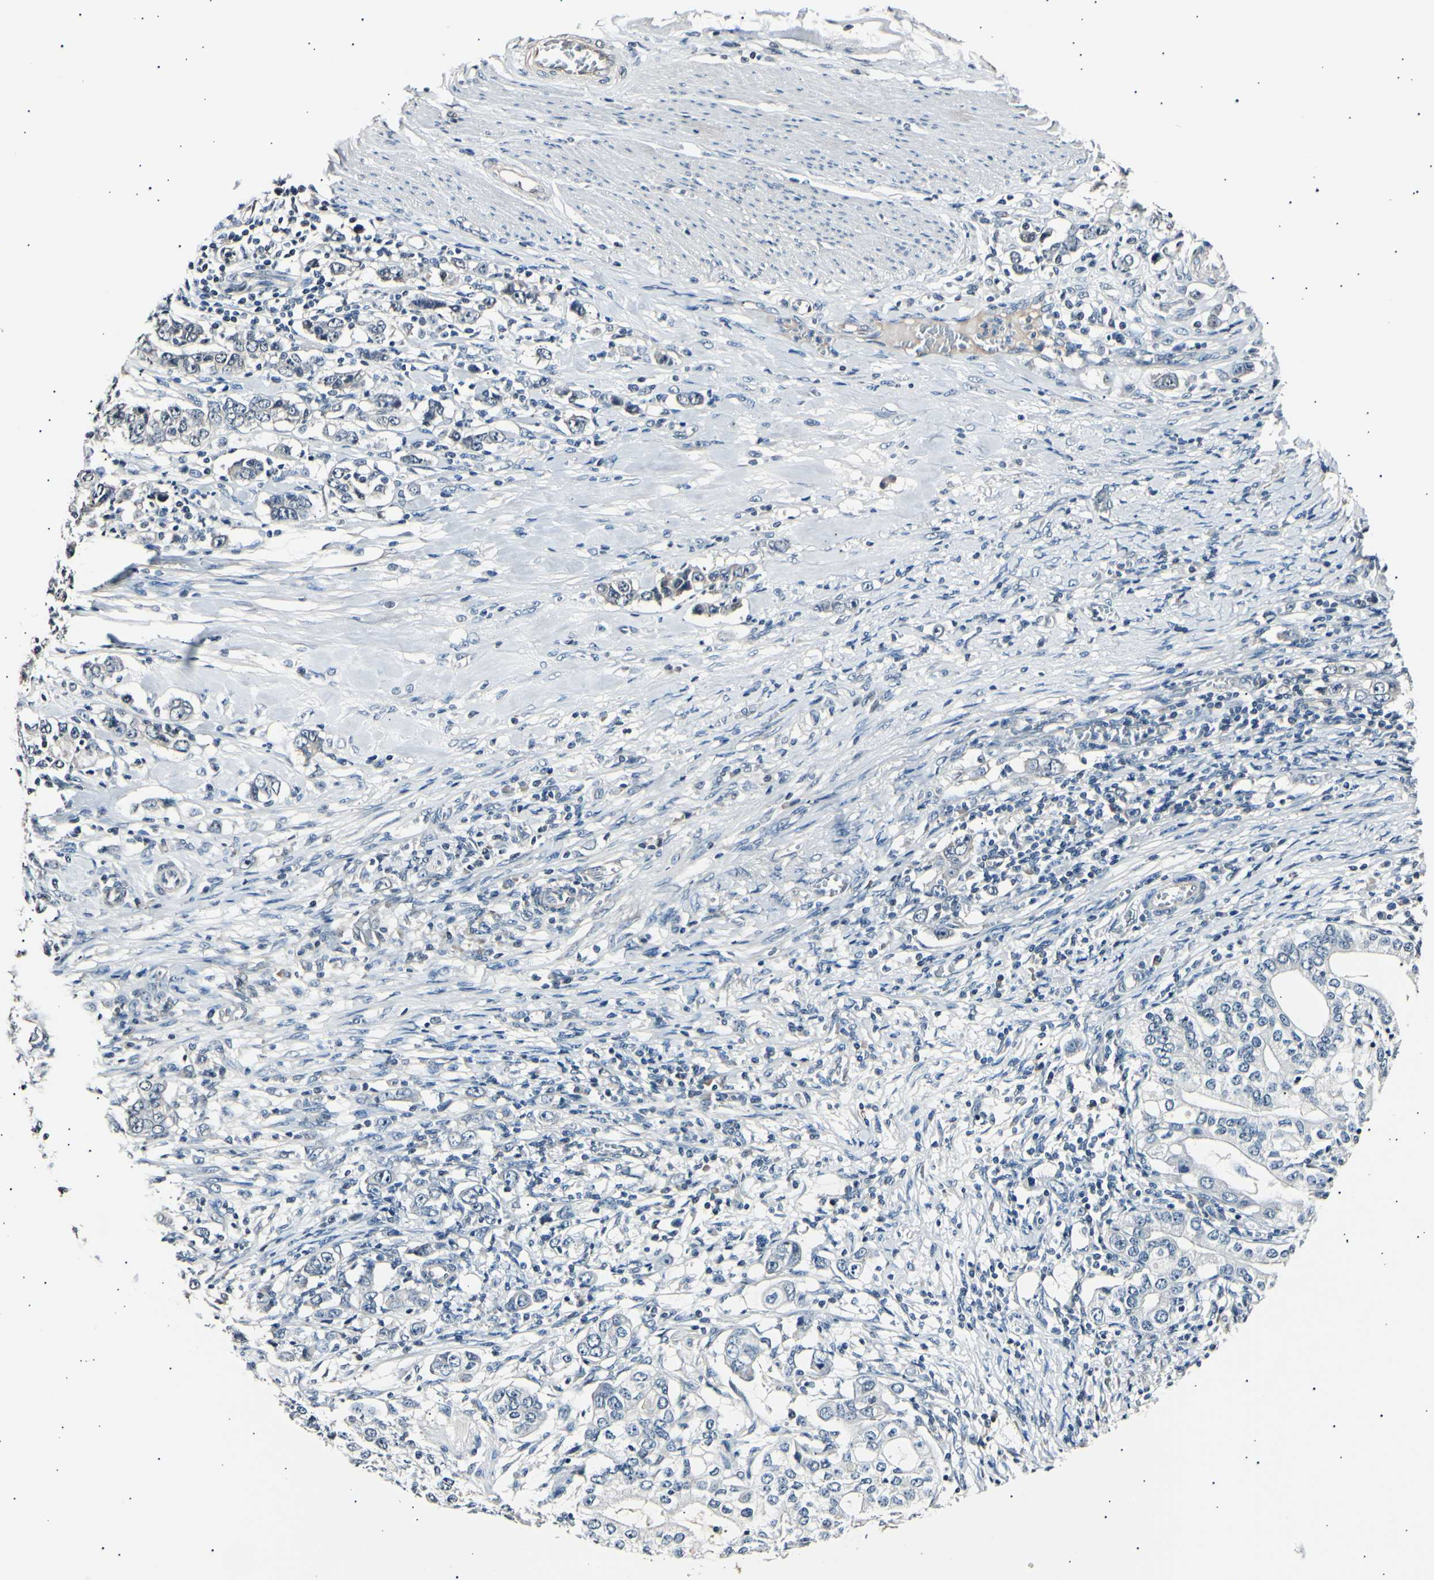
{"staining": {"intensity": "negative", "quantity": "none", "location": "none"}, "tissue": "stomach cancer", "cell_type": "Tumor cells", "image_type": "cancer", "snomed": [{"axis": "morphology", "description": "Adenocarcinoma, NOS"}, {"axis": "topography", "description": "Stomach, lower"}], "caption": "The histopathology image displays no significant expression in tumor cells of adenocarcinoma (stomach). The staining is performed using DAB brown chromogen with nuclei counter-stained in using hematoxylin.", "gene": "AK1", "patient": {"sex": "female", "age": 72}}